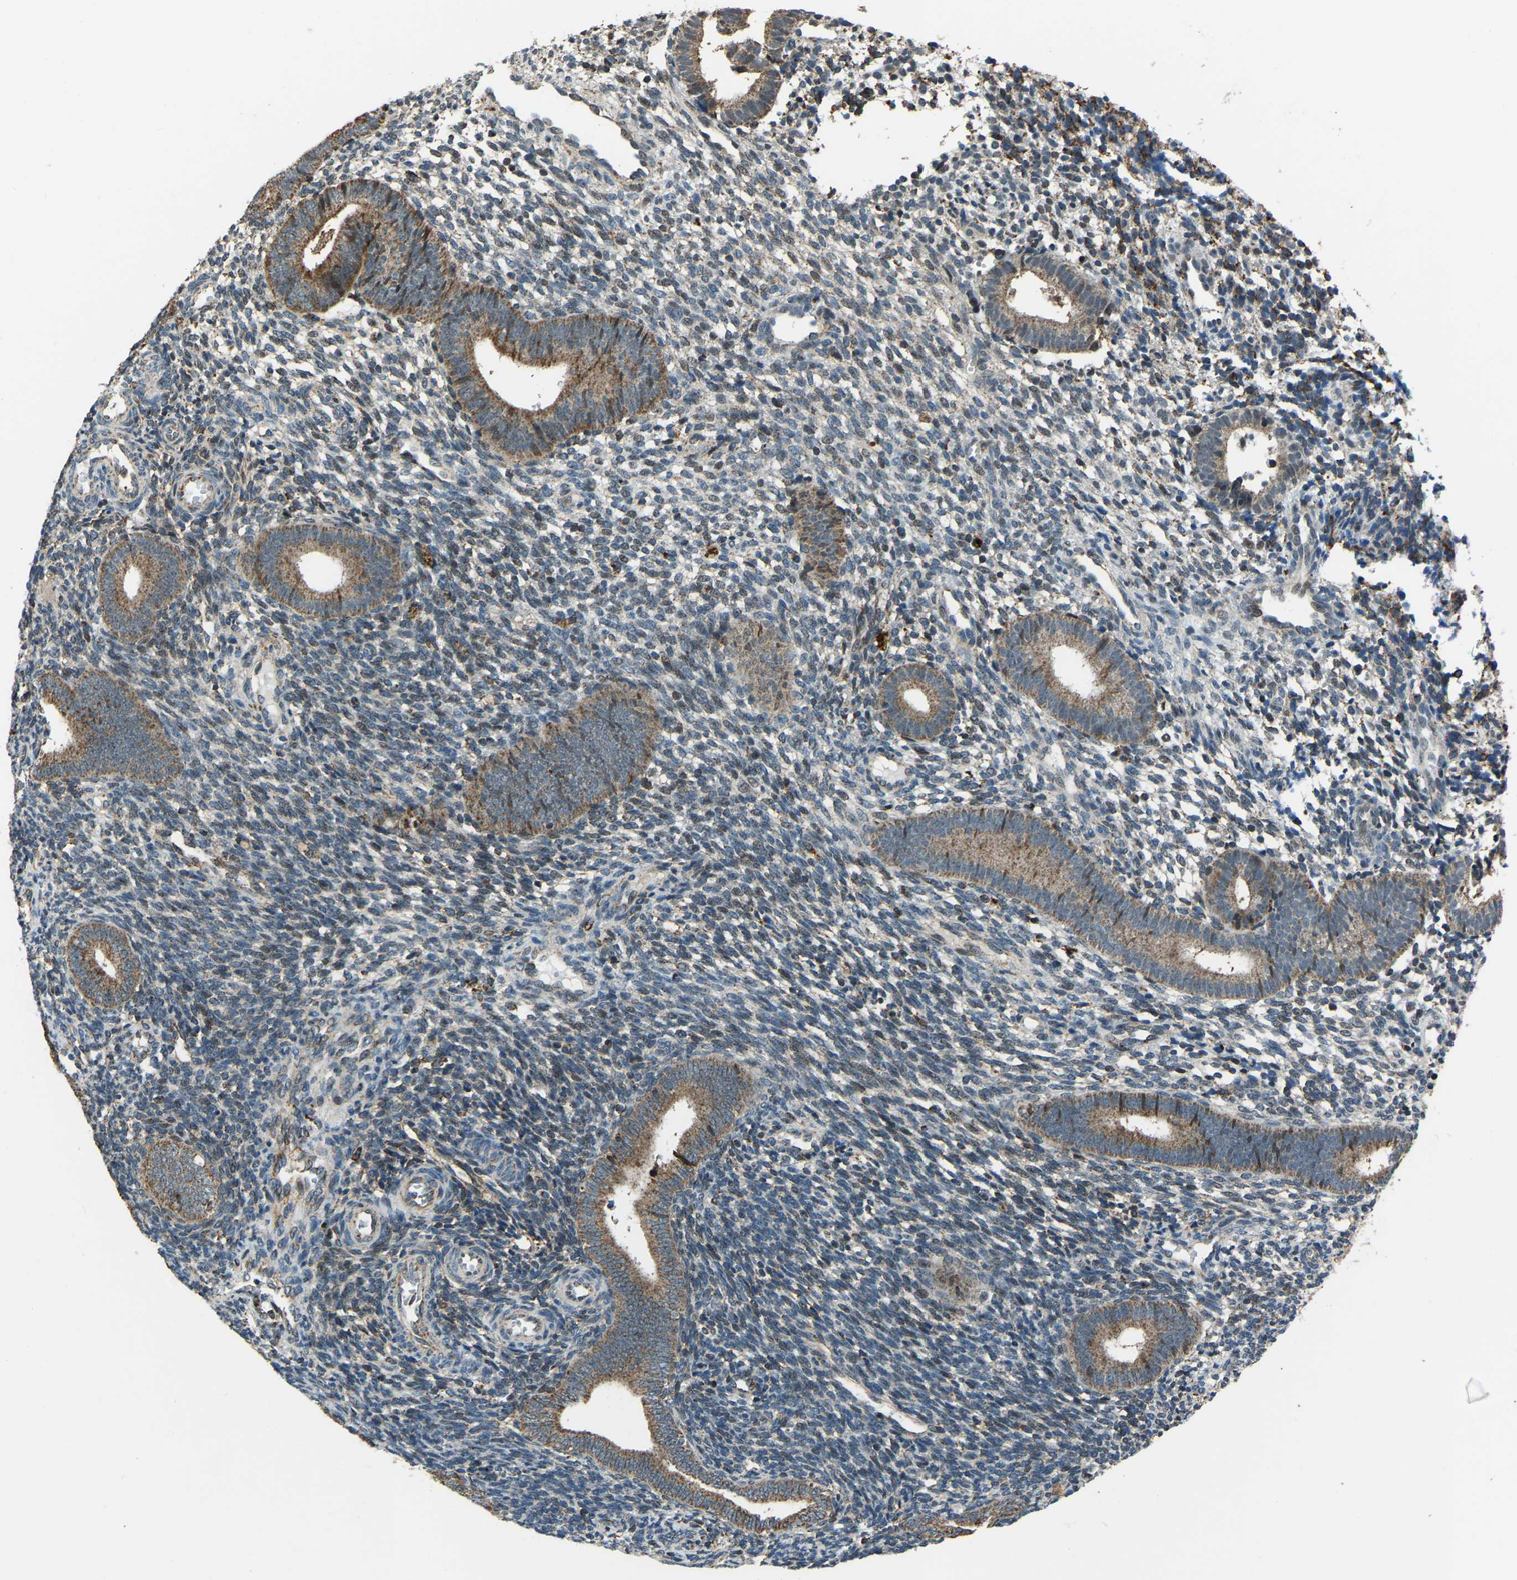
{"staining": {"intensity": "moderate", "quantity": "25%-75%", "location": "cytoplasmic/membranous"}, "tissue": "endometrium", "cell_type": "Cells in endometrial stroma", "image_type": "normal", "snomed": [{"axis": "morphology", "description": "Normal tissue, NOS"}, {"axis": "topography", "description": "Uterus"}, {"axis": "topography", "description": "Endometrium"}], "caption": "IHC staining of benign endometrium, which reveals medium levels of moderate cytoplasmic/membranous expression in approximately 25%-75% of cells in endometrial stroma indicating moderate cytoplasmic/membranous protein expression. The staining was performed using DAB (3,3'-diaminobenzidine) (brown) for protein detection and nuclei were counterstained in hematoxylin (blue).", "gene": "RBM33", "patient": {"sex": "female", "age": 33}}